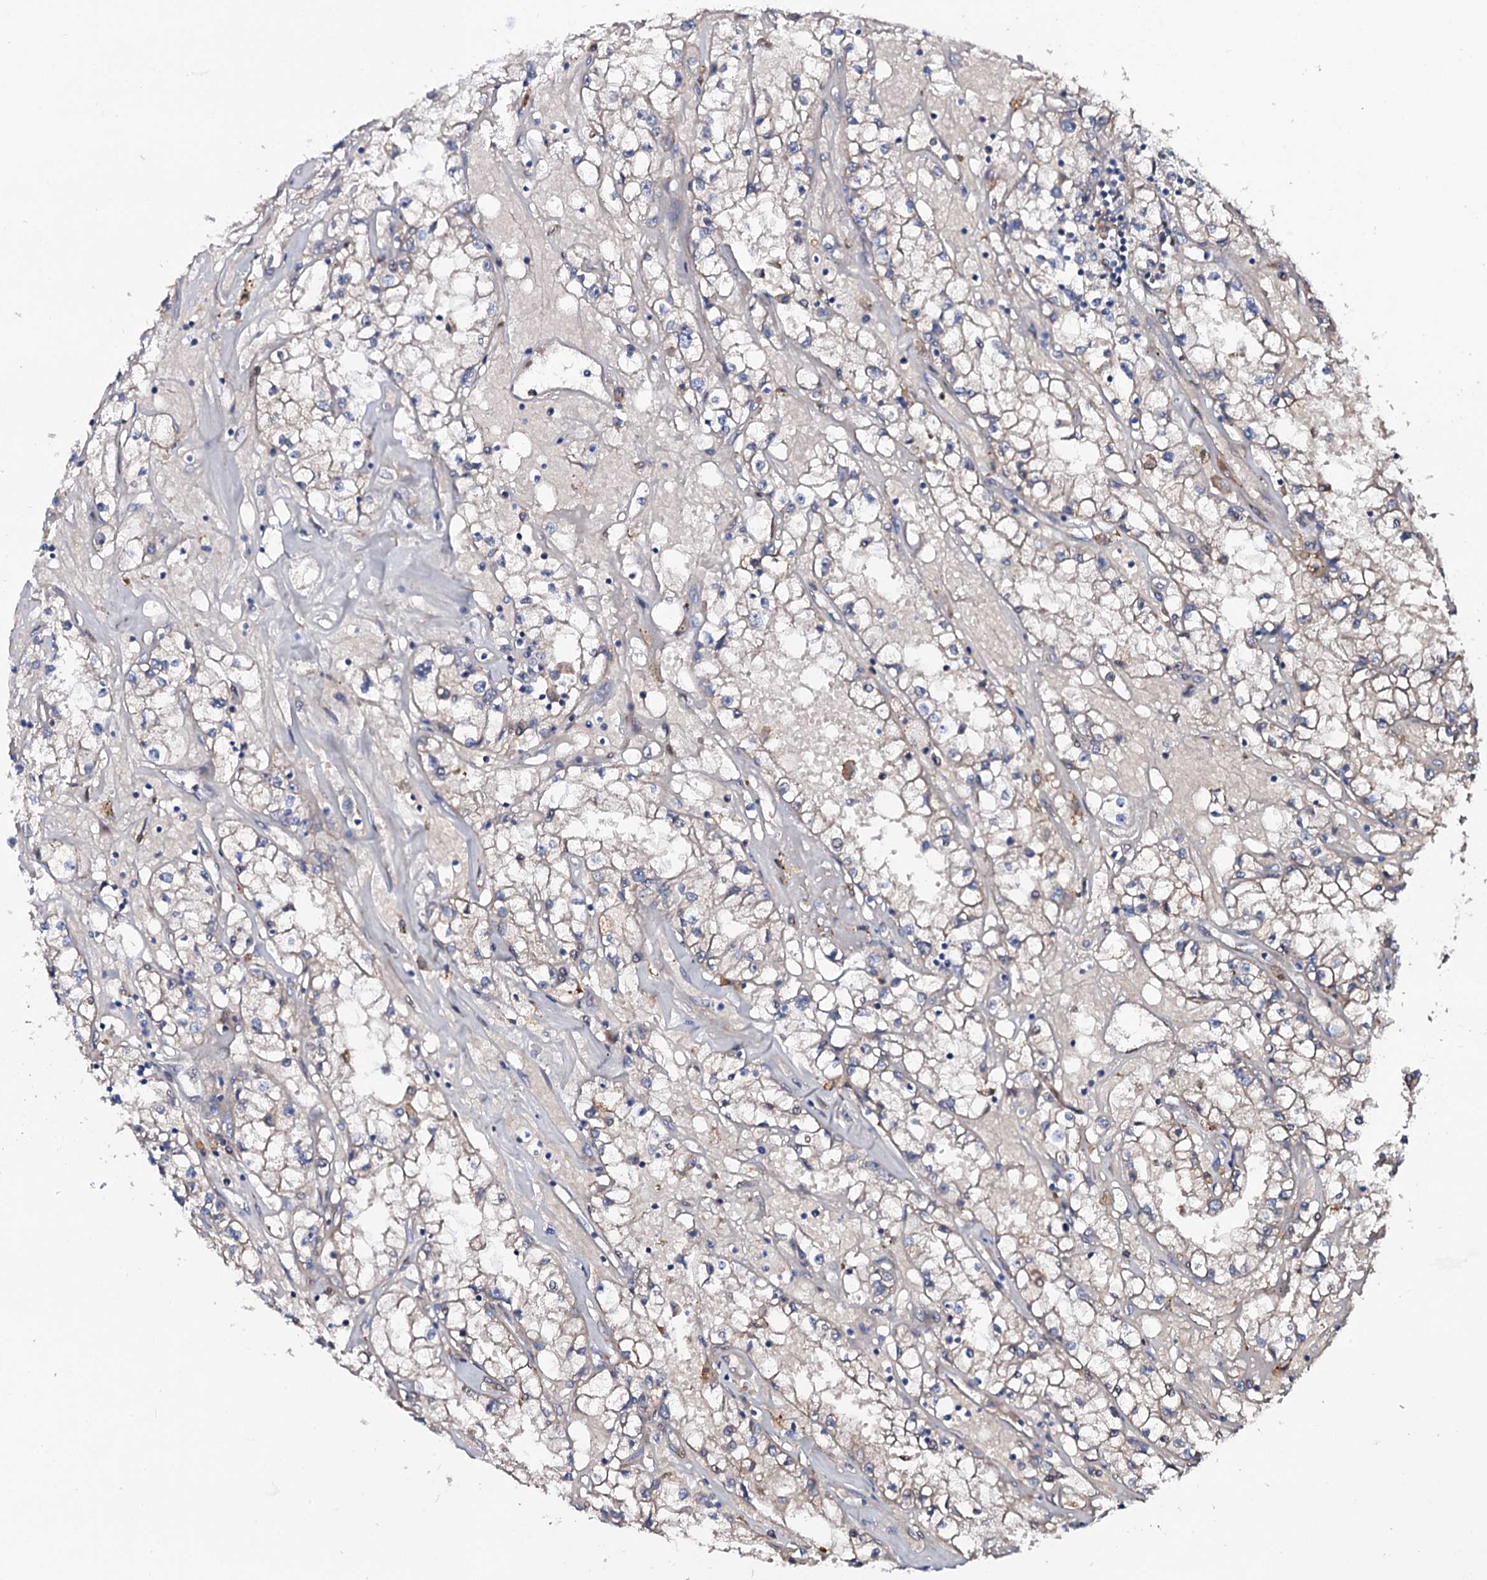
{"staining": {"intensity": "negative", "quantity": "none", "location": "none"}, "tissue": "renal cancer", "cell_type": "Tumor cells", "image_type": "cancer", "snomed": [{"axis": "morphology", "description": "Adenocarcinoma, NOS"}, {"axis": "topography", "description": "Kidney"}], "caption": "DAB (3,3'-diaminobenzidine) immunohistochemical staining of human renal cancer (adenocarcinoma) reveals no significant staining in tumor cells.", "gene": "PPP1R3D", "patient": {"sex": "male", "age": 56}}